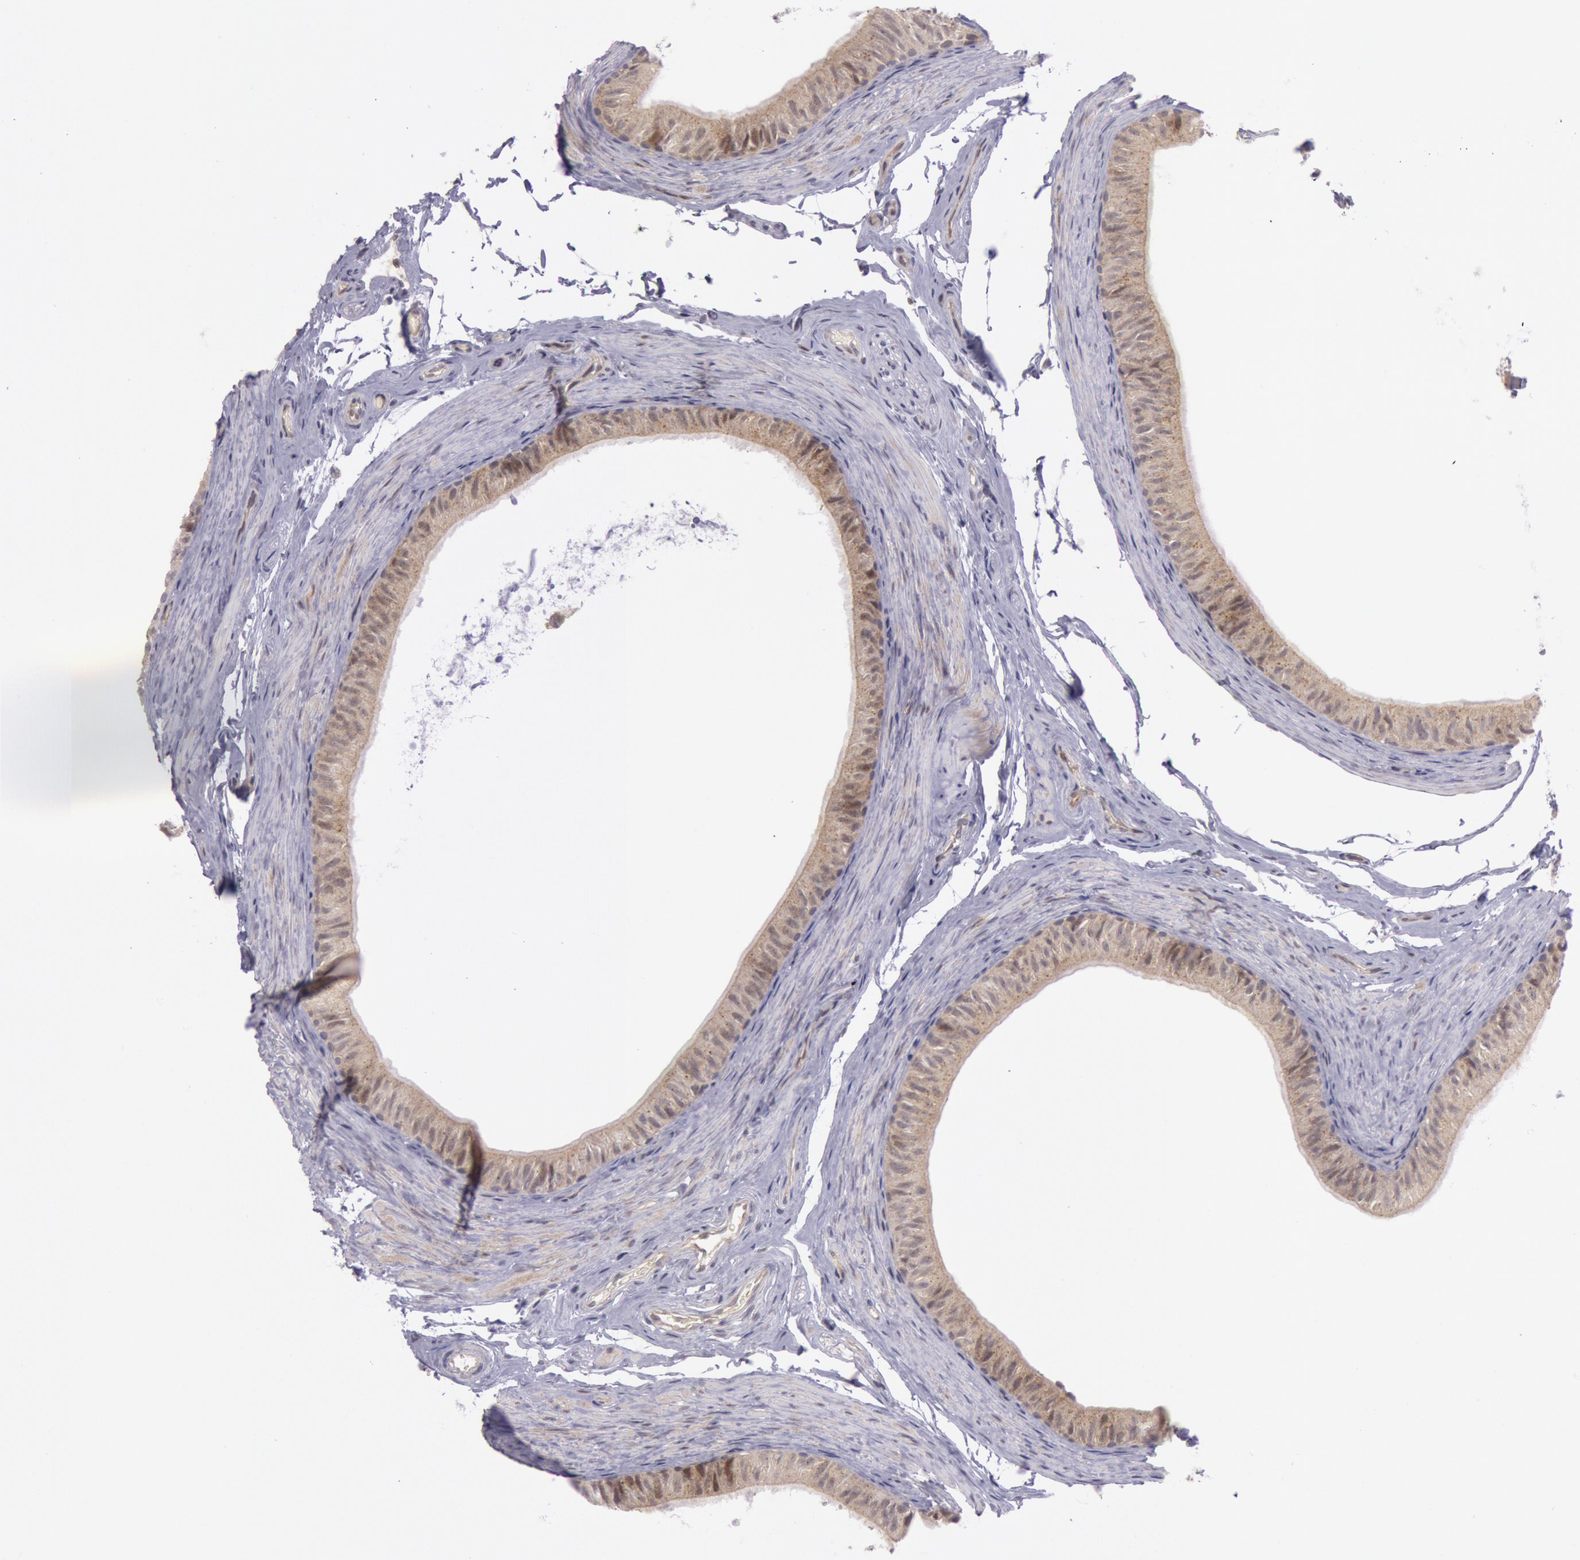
{"staining": {"intensity": "weak", "quantity": ">75%", "location": "cytoplasmic/membranous"}, "tissue": "epididymis", "cell_type": "Glandular cells", "image_type": "normal", "snomed": [{"axis": "morphology", "description": "Normal tissue, NOS"}, {"axis": "topography", "description": "Testis"}, {"axis": "topography", "description": "Epididymis"}], "caption": "This photomicrograph demonstrates IHC staining of benign epididymis, with low weak cytoplasmic/membranous staining in approximately >75% of glandular cells.", "gene": "TRIB2", "patient": {"sex": "male", "age": 36}}